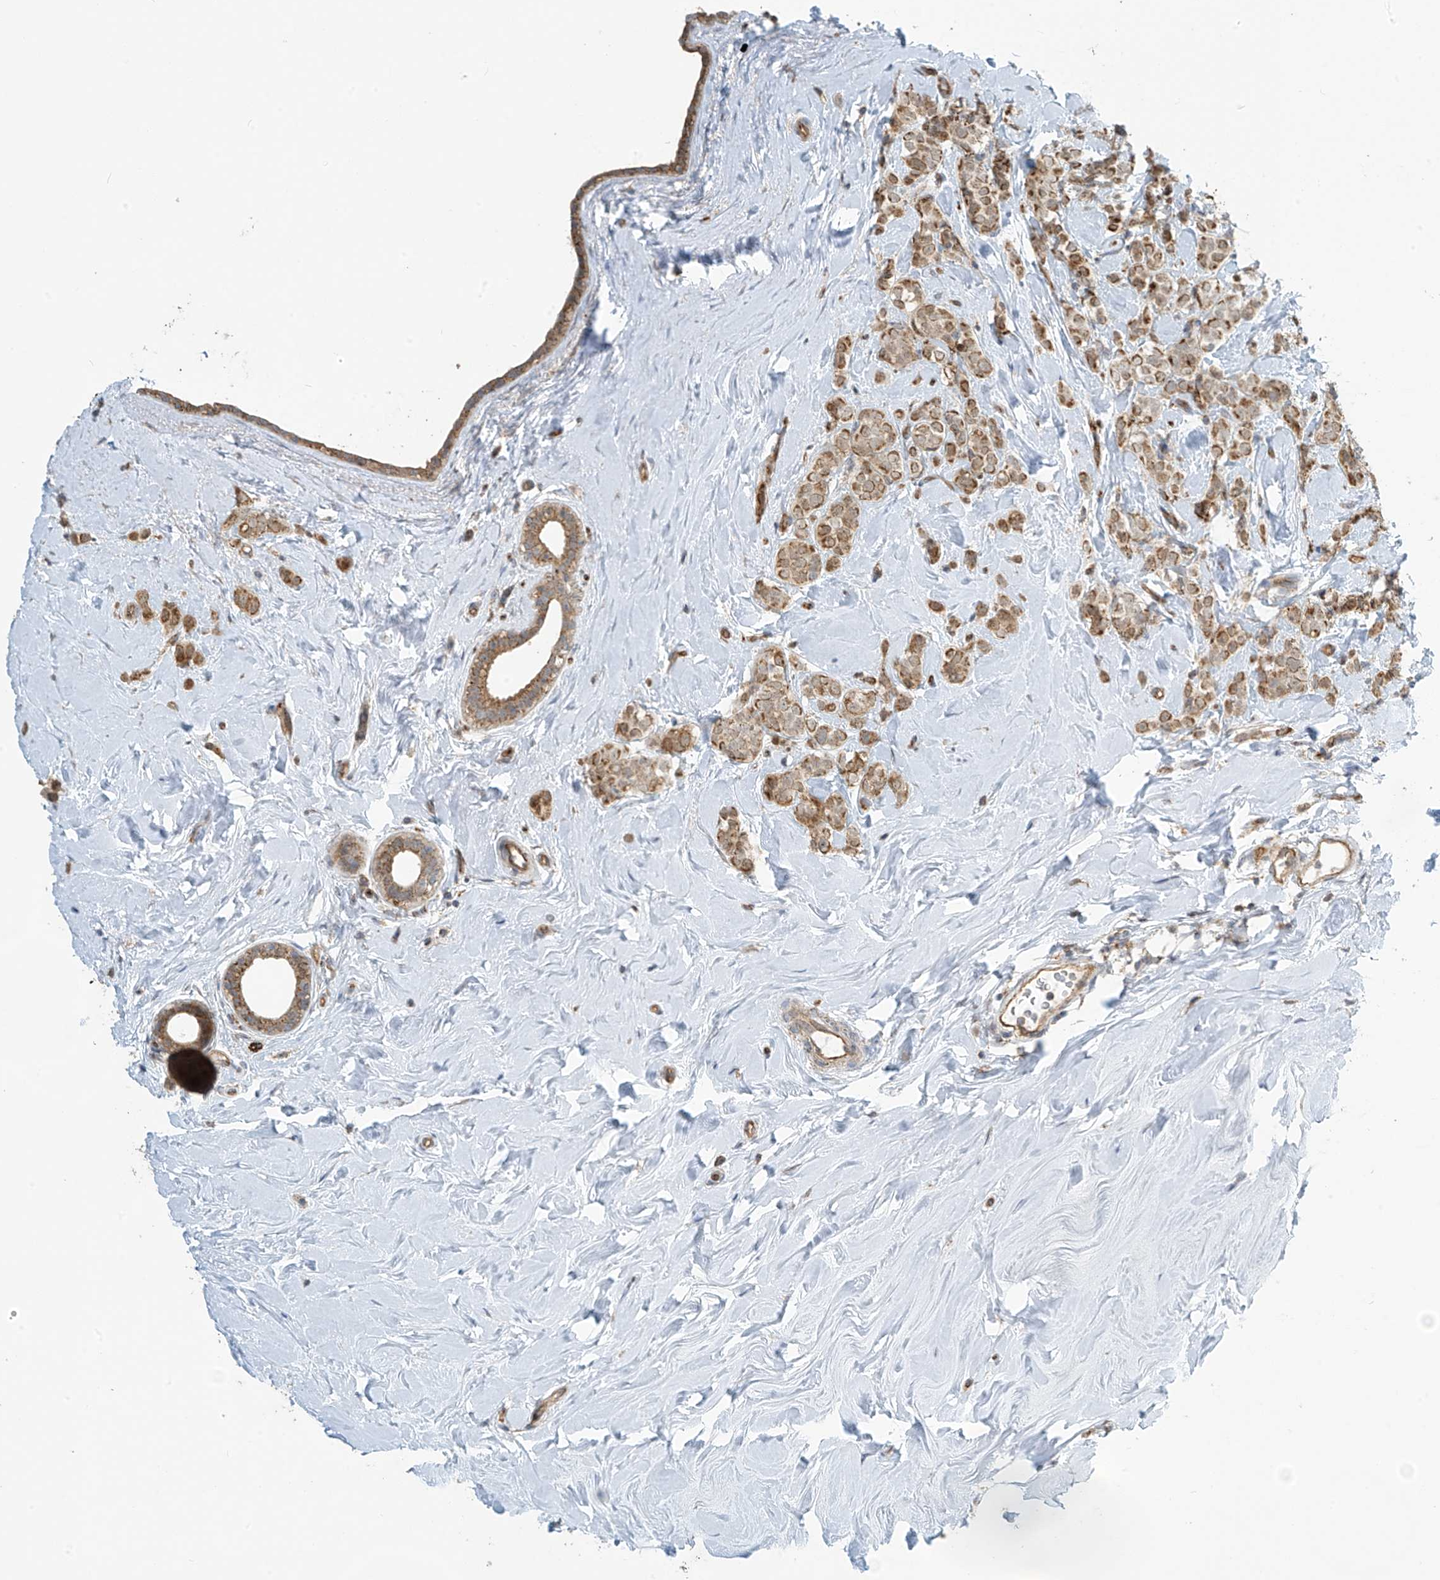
{"staining": {"intensity": "moderate", "quantity": ">75%", "location": "cytoplasmic/membranous"}, "tissue": "breast cancer", "cell_type": "Tumor cells", "image_type": "cancer", "snomed": [{"axis": "morphology", "description": "Lobular carcinoma"}, {"axis": "topography", "description": "Breast"}], "caption": "Protein expression analysis of human lobular carcinoma (breast) reveals moderate cytoplasmic/membranous expression in approximately >75% of tumor cells. (DAB (3,3'-diaminobenzidine) IHC with brightfield microscopy, high magnification).", "gene": "METTL6", "patient": {"sex": "female", "age": 47}}